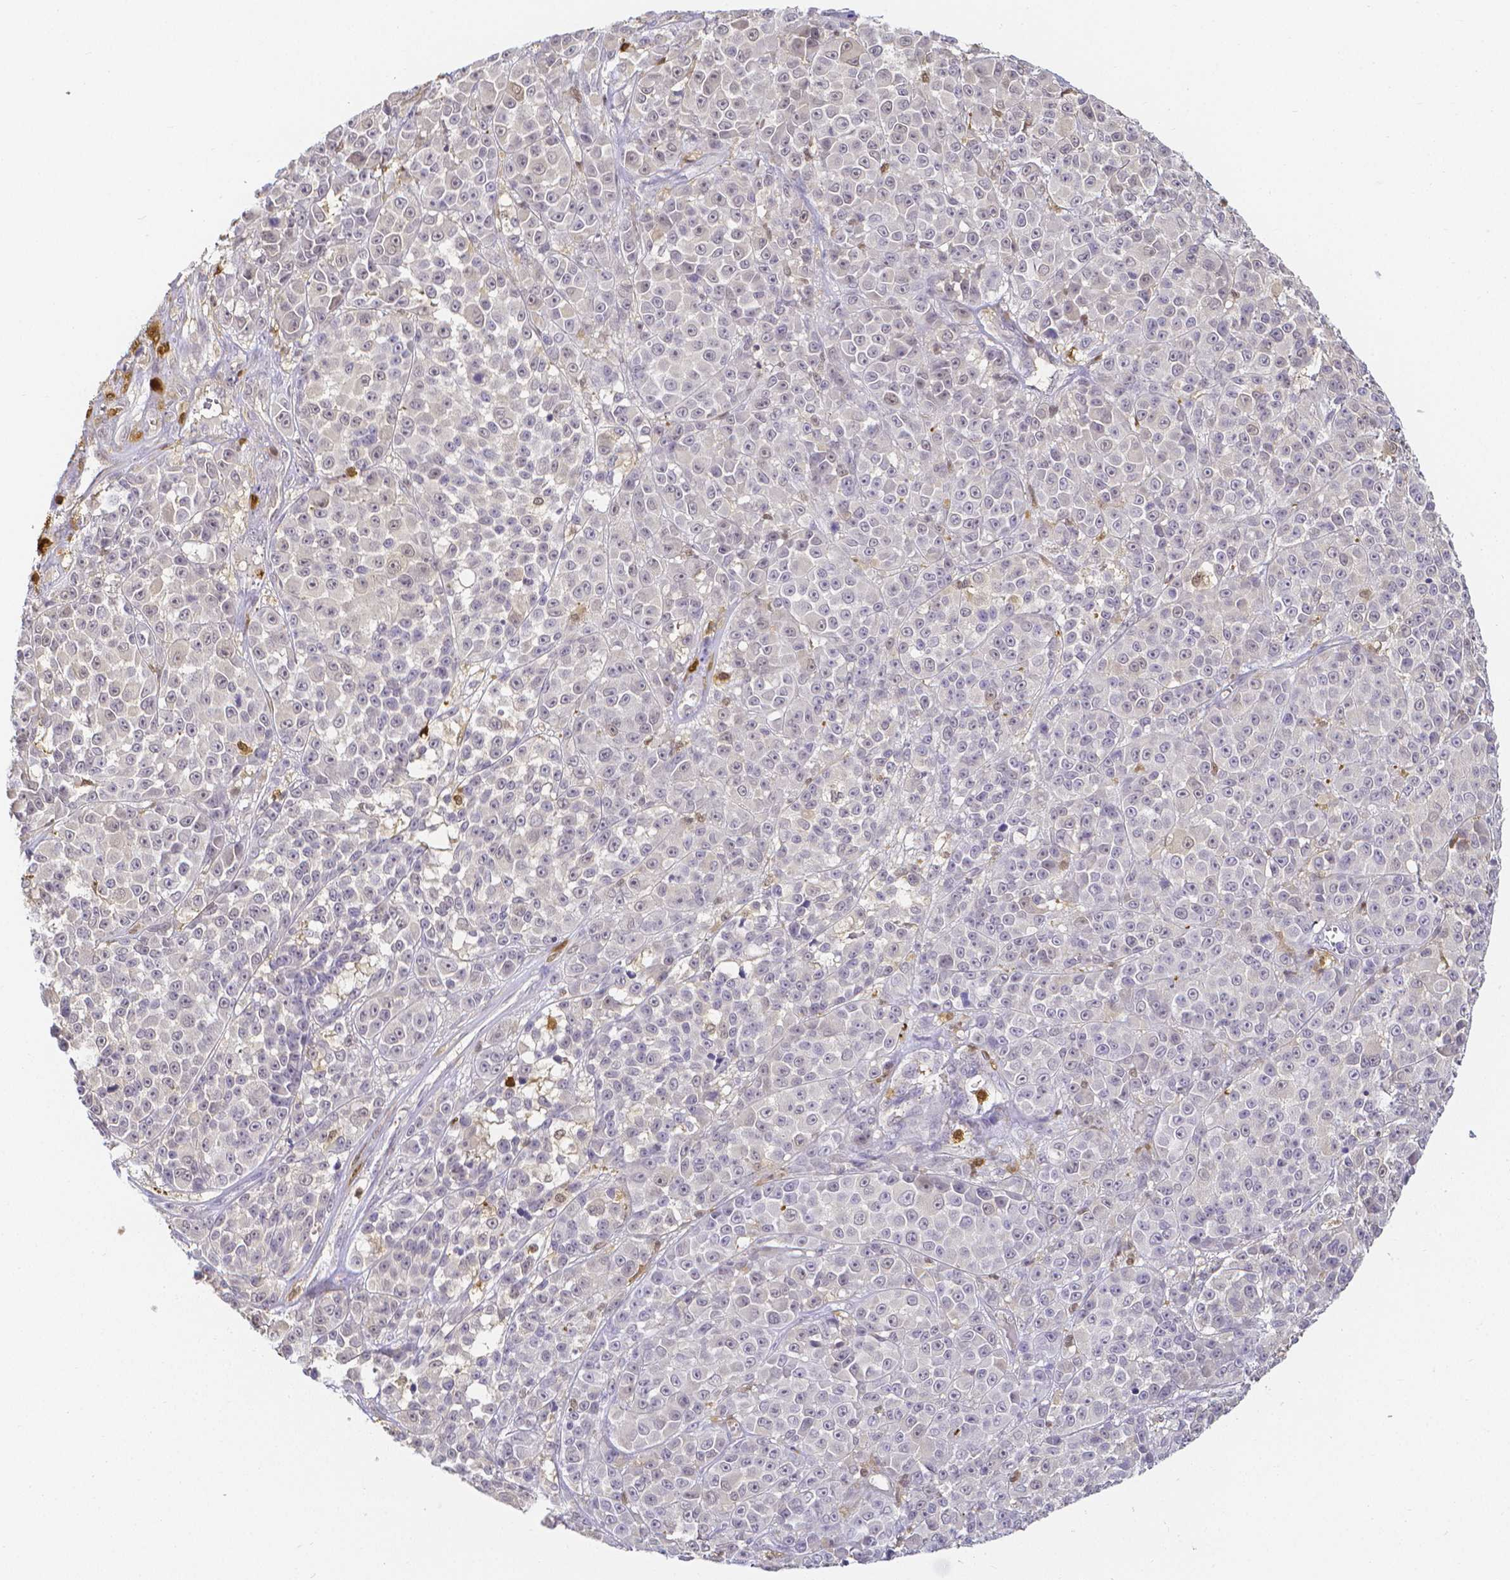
{"staining": {"intensity": "negative", "quantity": "none", "location": "none"}, "tissue": "melanoma", "cell_type": "Tumor cells", "image_type": "cancer", "snomed": [{"axis": "morphology", "description": "Malignant melanoma, NOS"}, {"axis": "topography", "description": "Skin"}, {"axis": "topography", "description": "Skin of back"}], "caption": "This is a micrograph of immunohistochemistry staining of melanoma, which shows no staining in tumor cells. (DAB (3,3'-diaminobenzidine) IHC with hematoxylin counter stain).", "gene": "COTL1", "patient": {"sex": "male", "age": 91}}